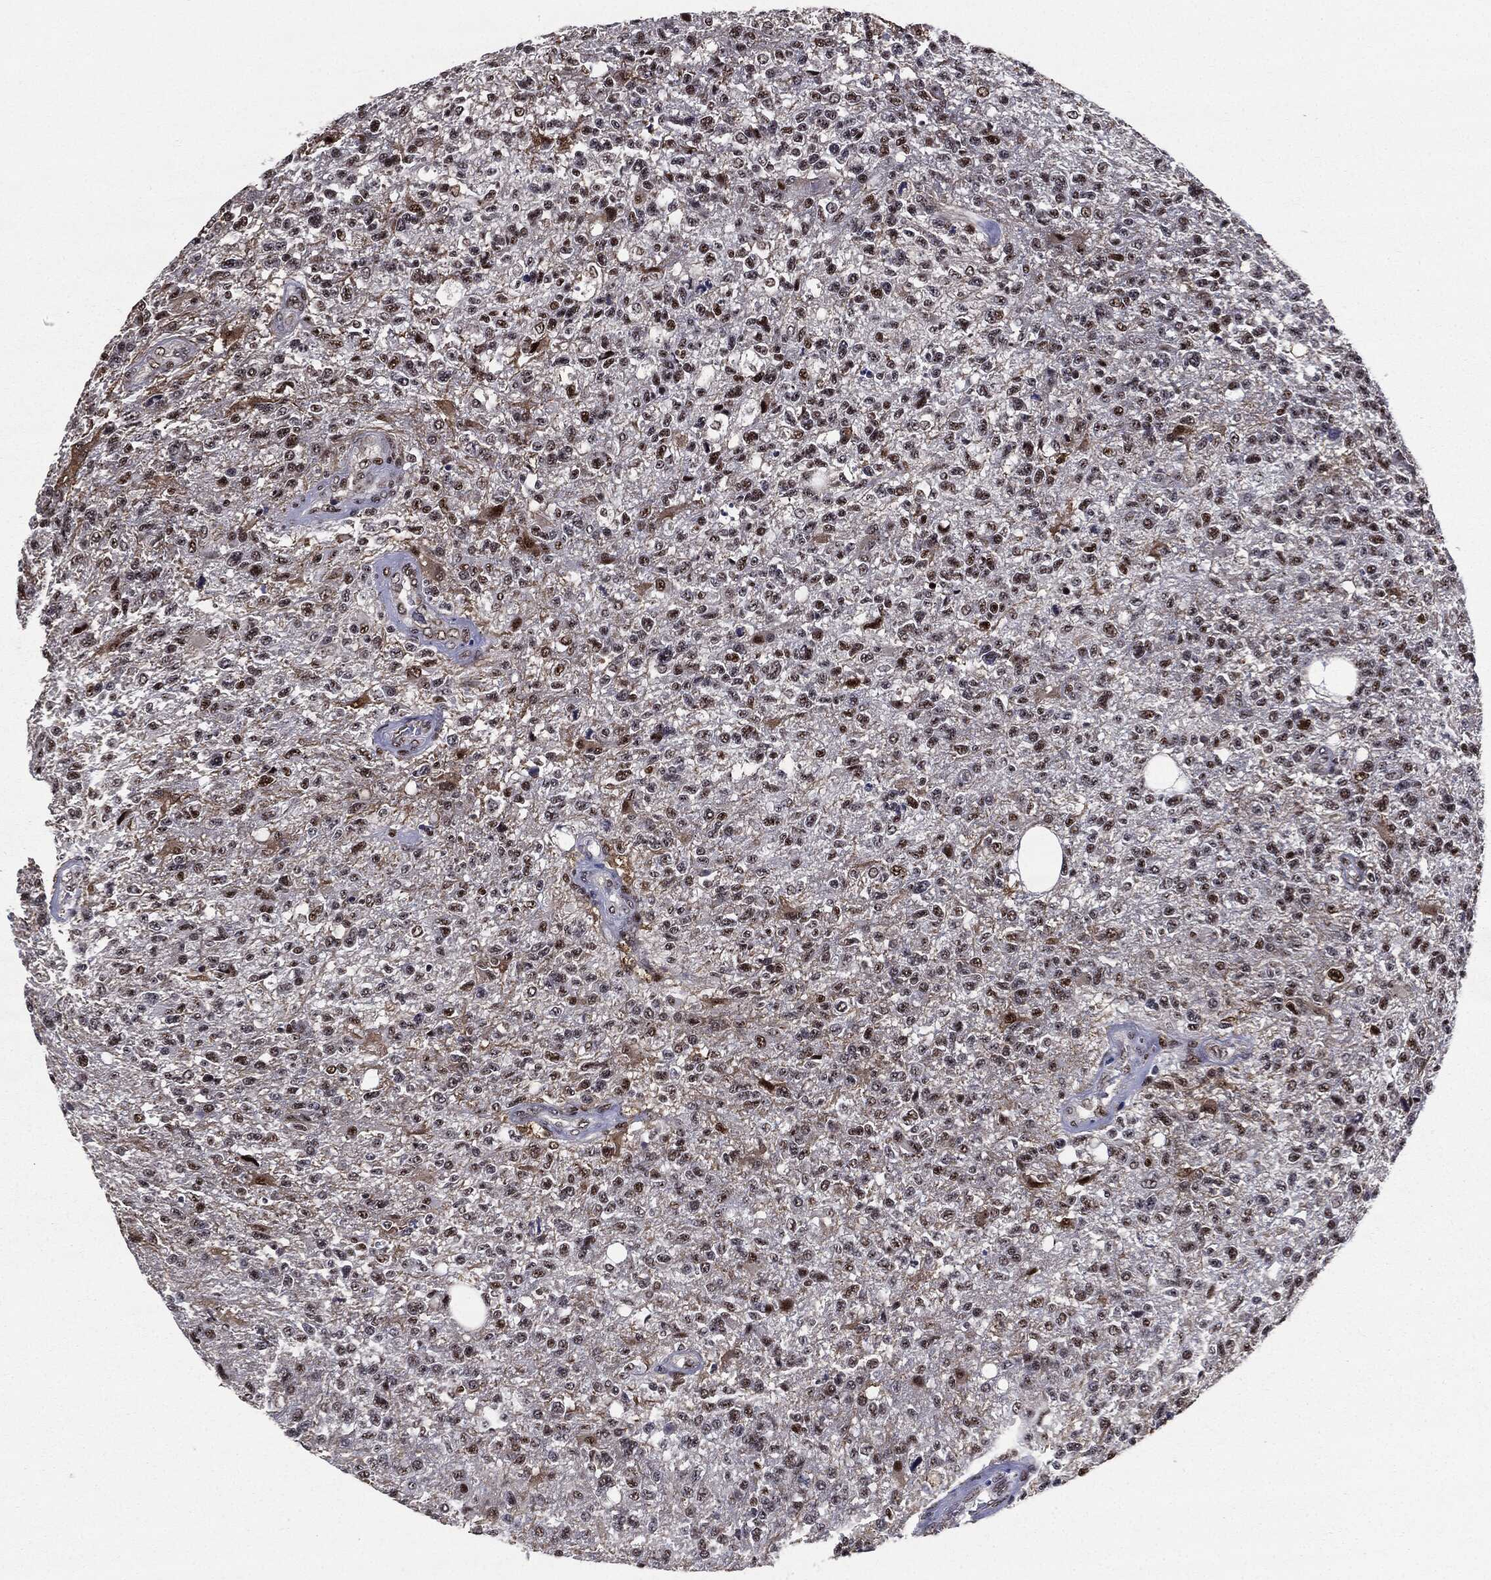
{"staining": {"intensity": "moderate", "quantity": "25%-75%", "location": "nuclear"}, "tissue": "glioma", "cell_type": "Tumor cells", "image_type": "cancer", "snomed": [{"axis": "morphology", "description": "Glioma, malignant, High grade"}, {"axis": "topography", "description": "Brain"}], "caption": "Glioma stained with DAB (3,3'-diaminobenzidine) IHC reveals medium levels of moderate nuclear positivity in about 25%-75% of tumor cells.", "gene": "JUN", "patient": {"sex": "male", "age": 56}}